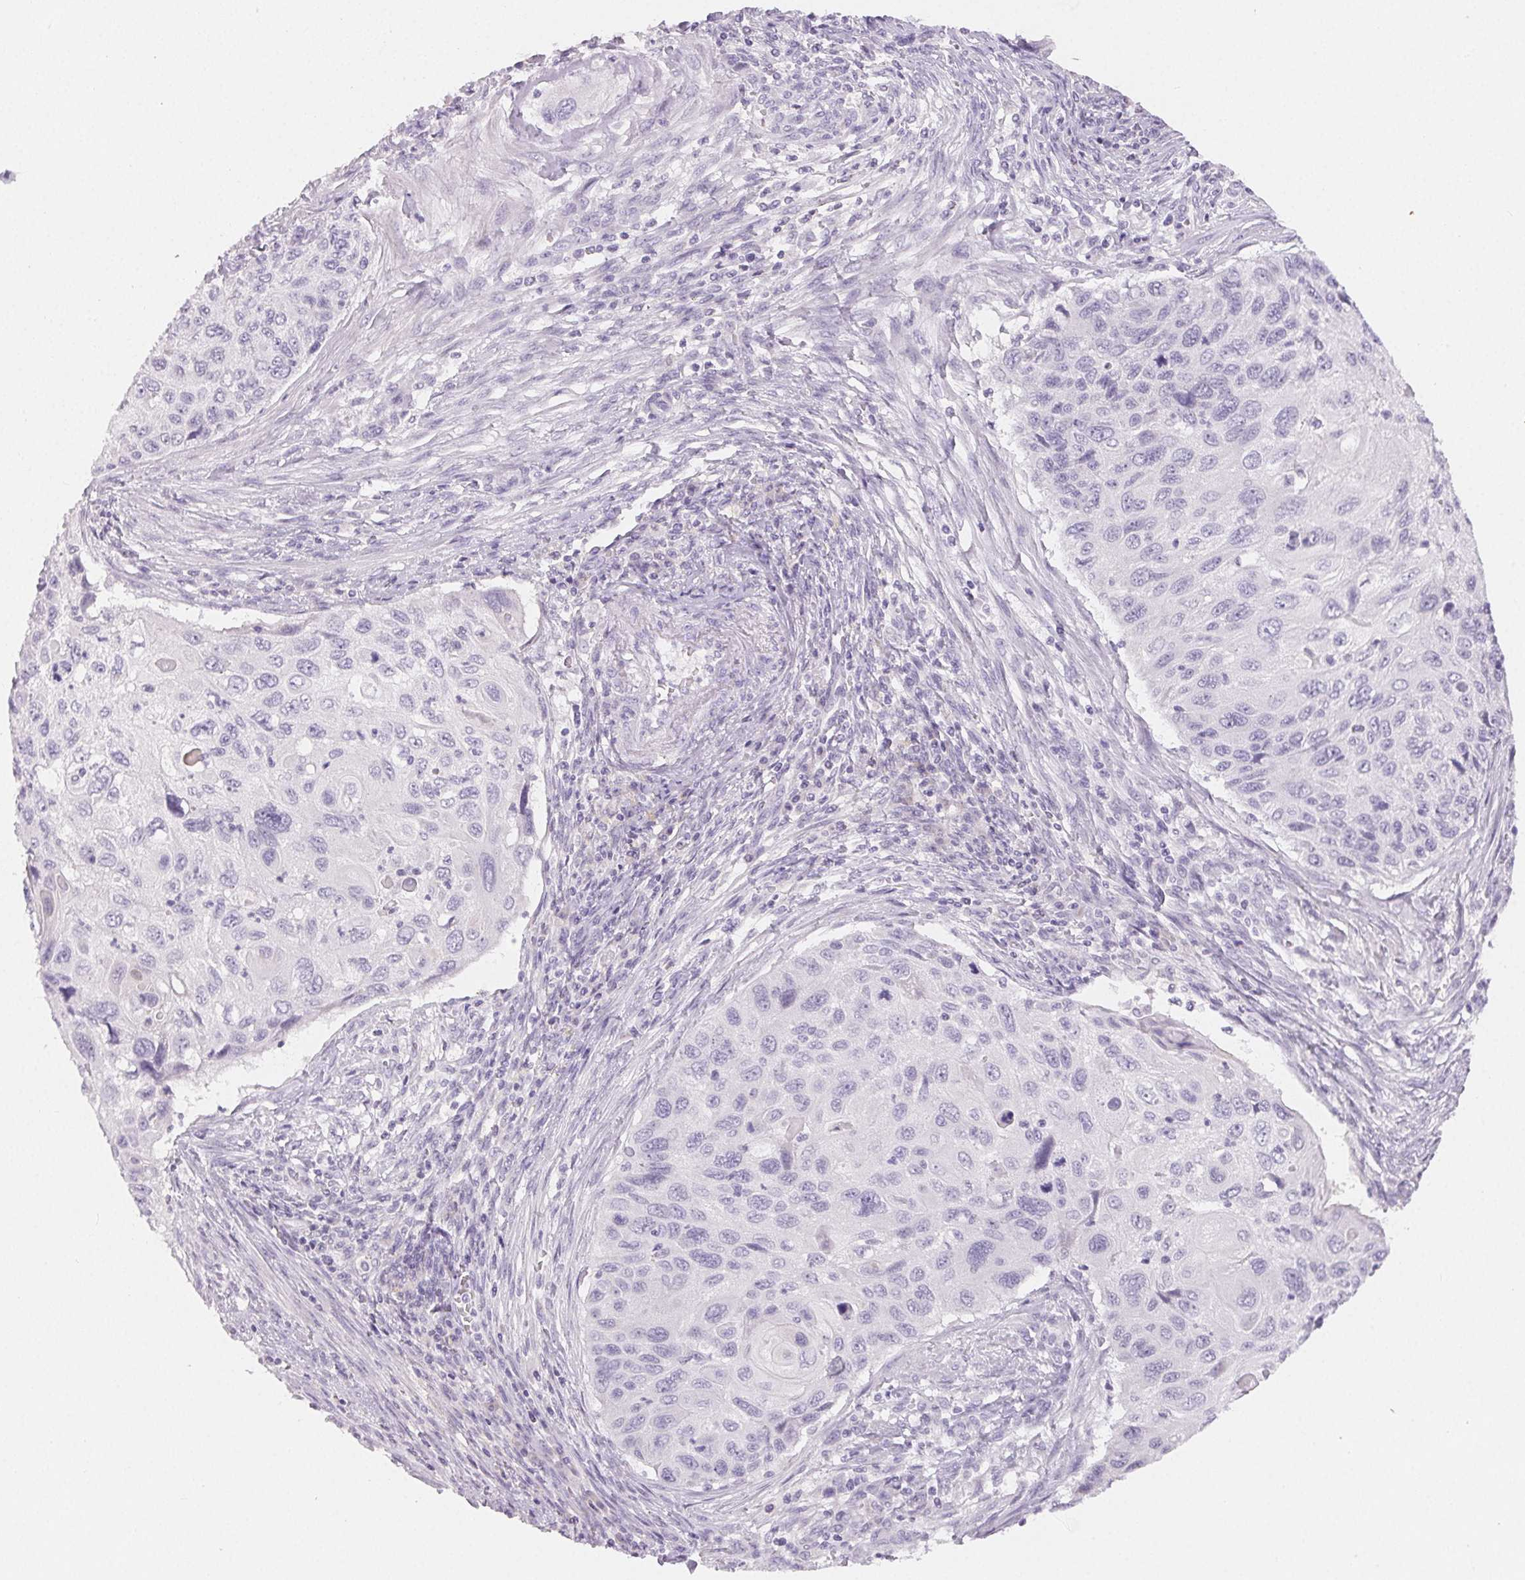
{"staining": {"intensity": "negative", "quantity": "none", "location": "none"}, "tissue": "cervical cancer", "cell_type": "Tumor cells", "image_type": "cancer", "snomed": [{"axis": "morphology", "description": "Squamous cell carcinoma, NOS"}, {"axis": "topography", "description": "Cervix"}], "caption": "Immunohistochemistry micrograph of neoplastic tissue: squamous cell carcinoma (cervical) stained with DAB exhibits no significant protein staining in tumor cells.", "gene": "MIOX", "patient": {"sex": "female", "age": 70}}